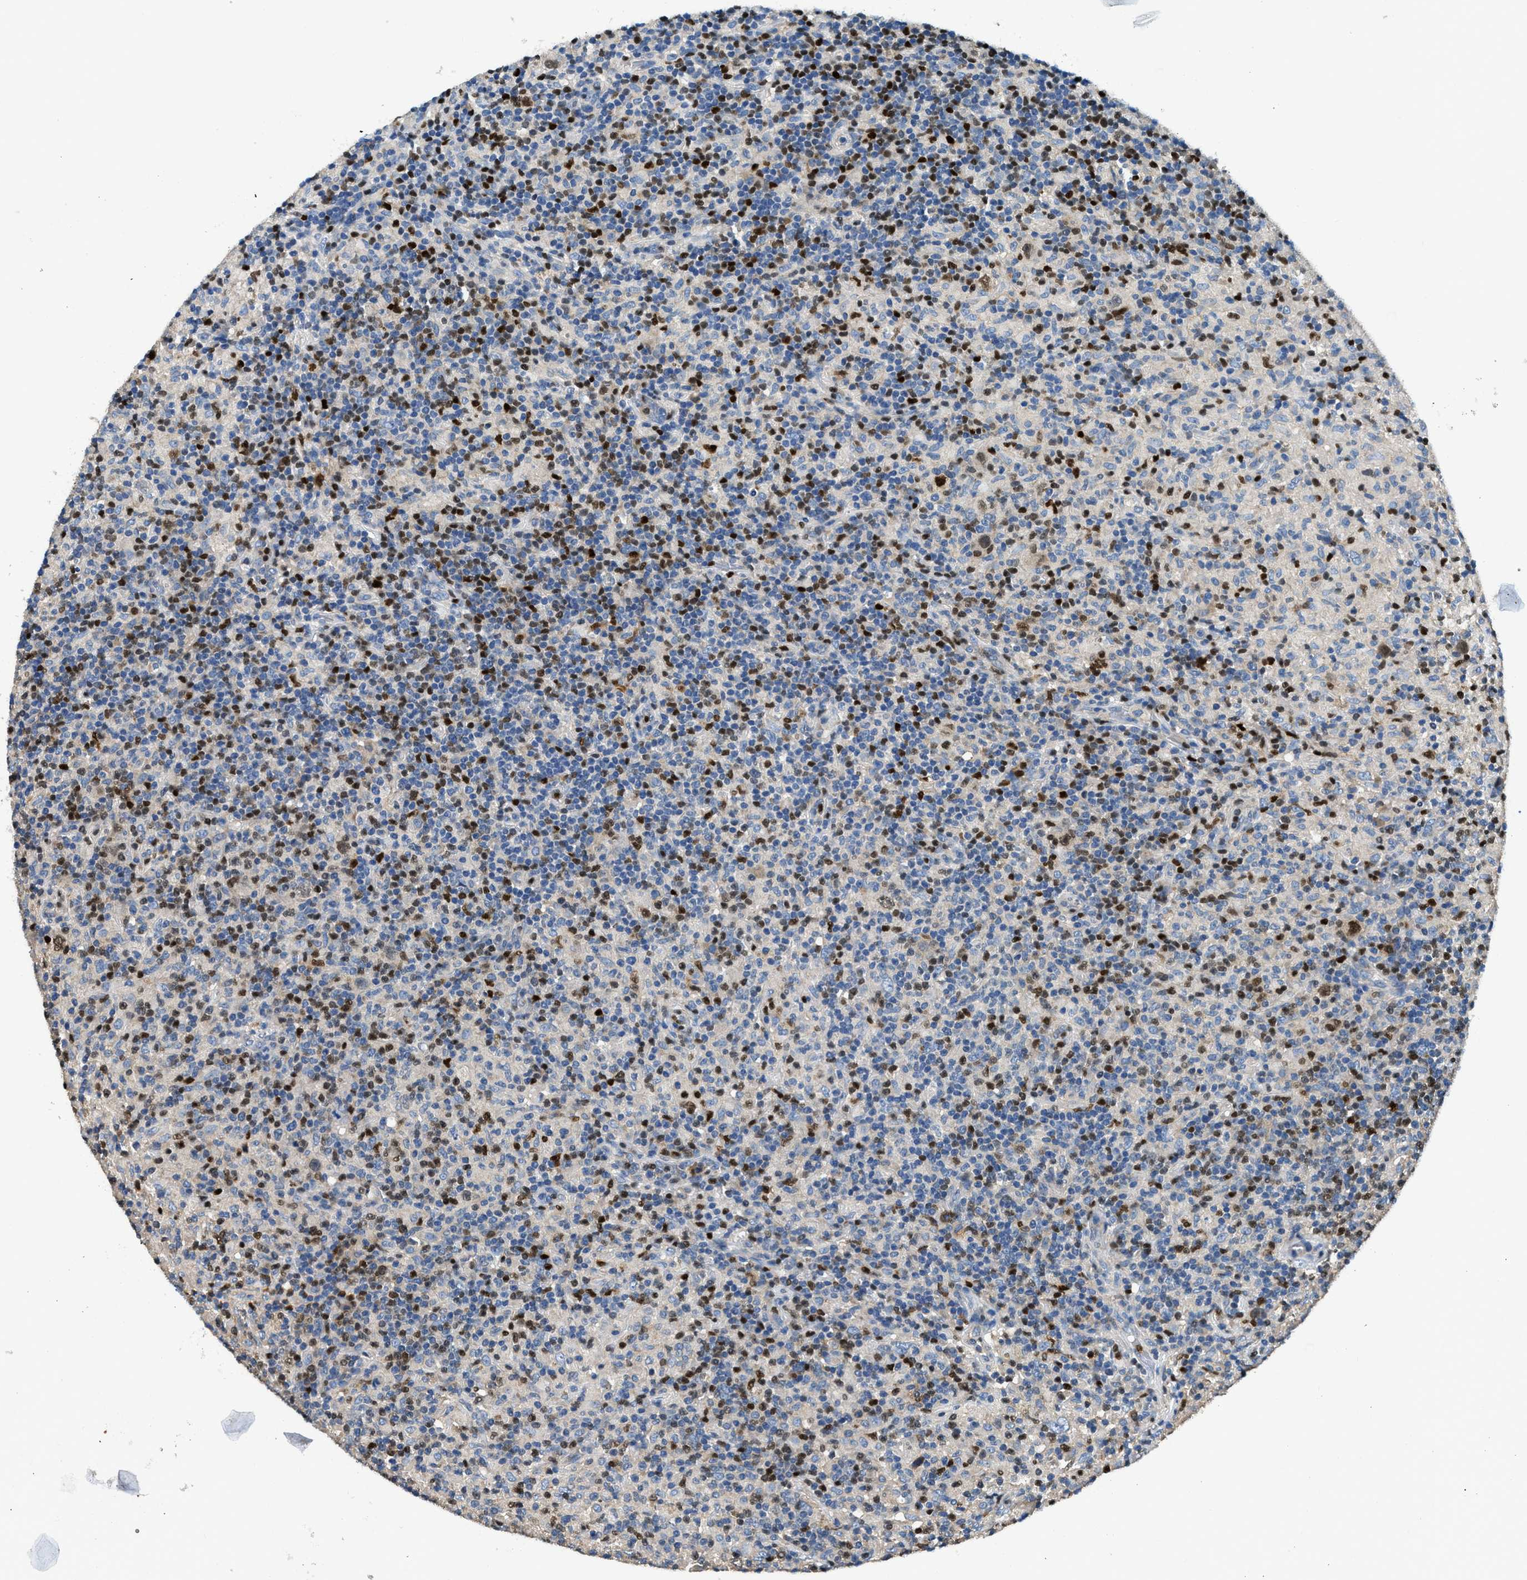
{"staining": {"intensity": "strong", "quantity": "25%-75%", "location": "nuclear"}, "tissue": "lymphoma", "cell_type": "Tumor cells", "image_type": "cancer", "snomed": [{"axis": "morphology", "description": "Hodgkin's disease, NOS"}, {"axis": "topography", "description": "Lymph node"}], "caption": "Tumor cells exhibit strong nuclear expression in approximately 25%-75% of cells in Hodgkin's disease.", "gene": "TOX", "patient": {"sex": "male", "age": 70}}